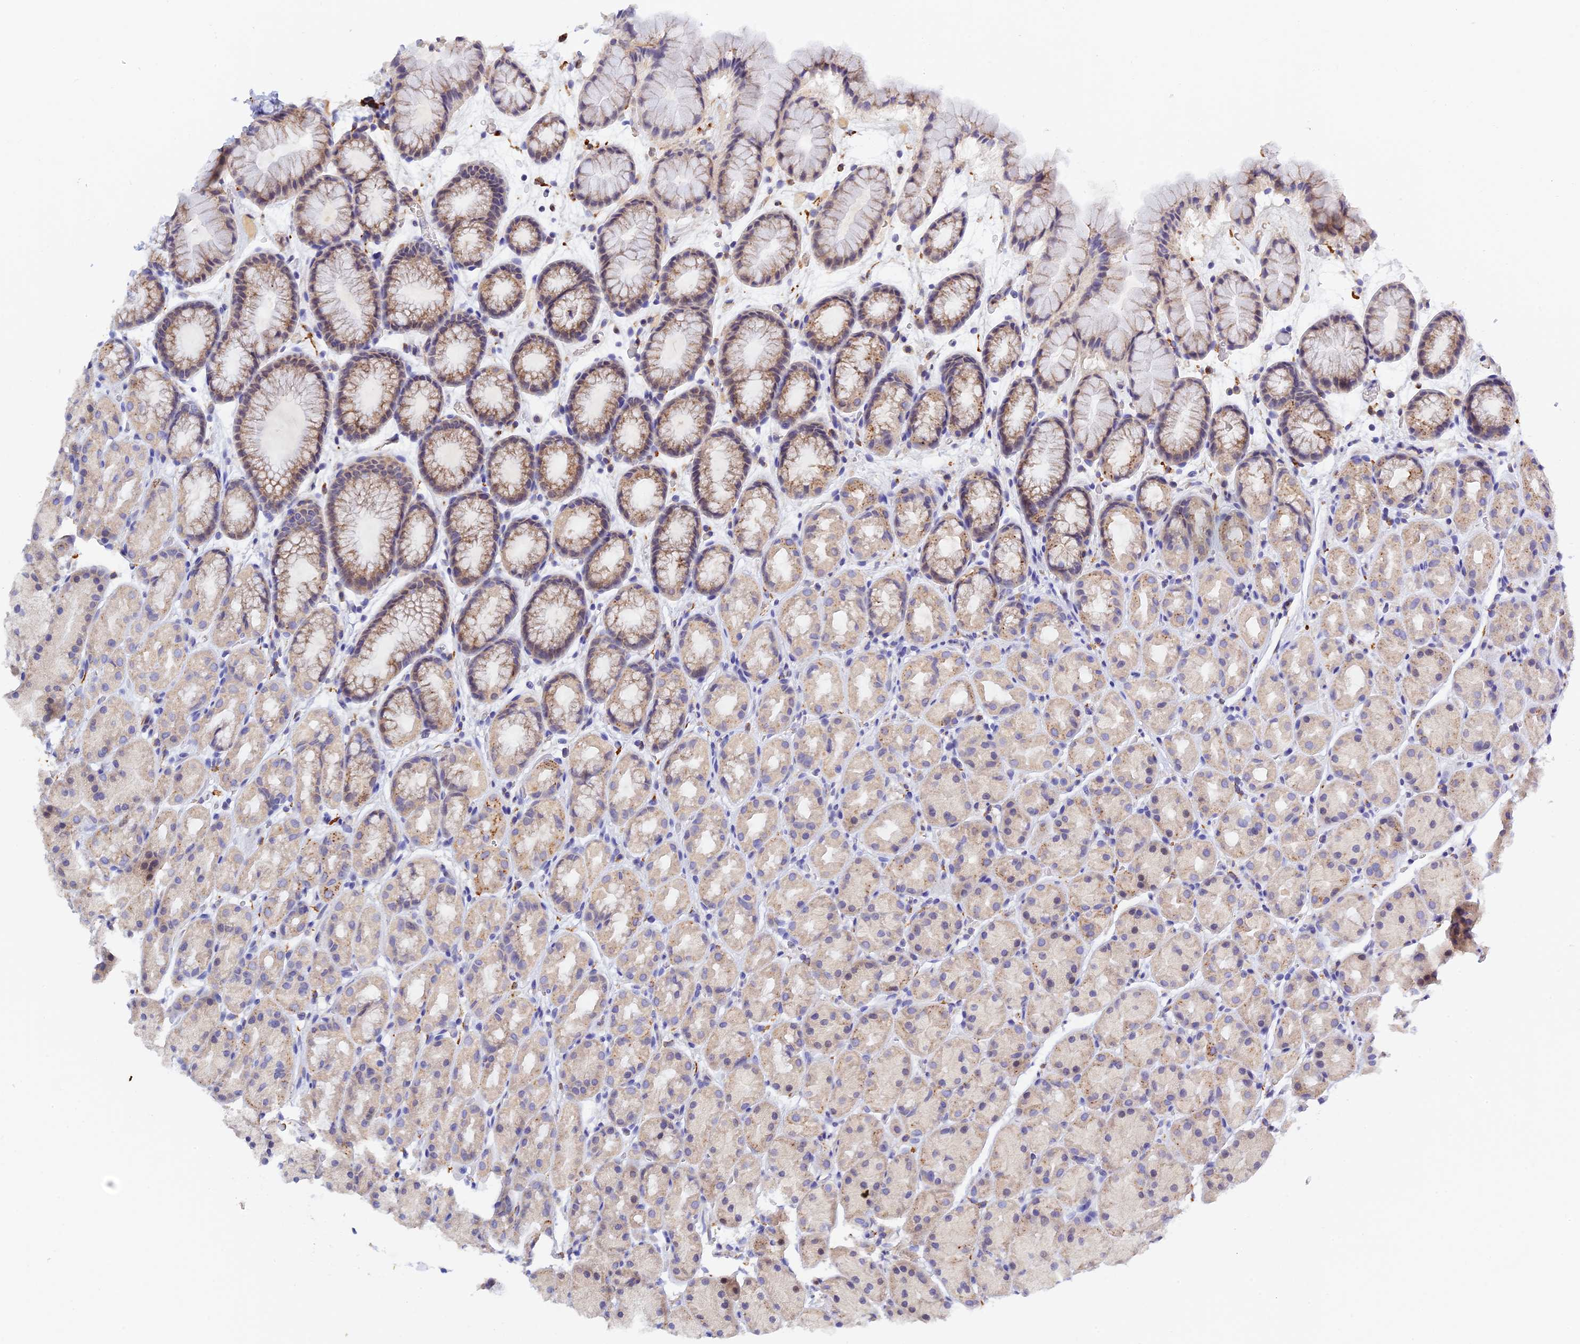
{"staining": {"intensity": "moderate", "quantity": "25%-75%", "location": "cytoplasmic/membranous"}, "tissue": "stomach", "cell_type": "Glandular cells", "image_type": "normal", "snomed": [{"axis": "morphology", "description": "Normal tissue, NOS"}, {"axis": "topography", "description": "Stomach, upper"}, {"axis": "topography", "description": "Stomach"}], "caption": "IHC of benign human stomach reveals medium levels of moderate cytoplasmic/membranous expression in about 25%-75% of glandular cells.", "gene": "RPGRIP1L", "patient": {"sex": "male", "age": 47}}